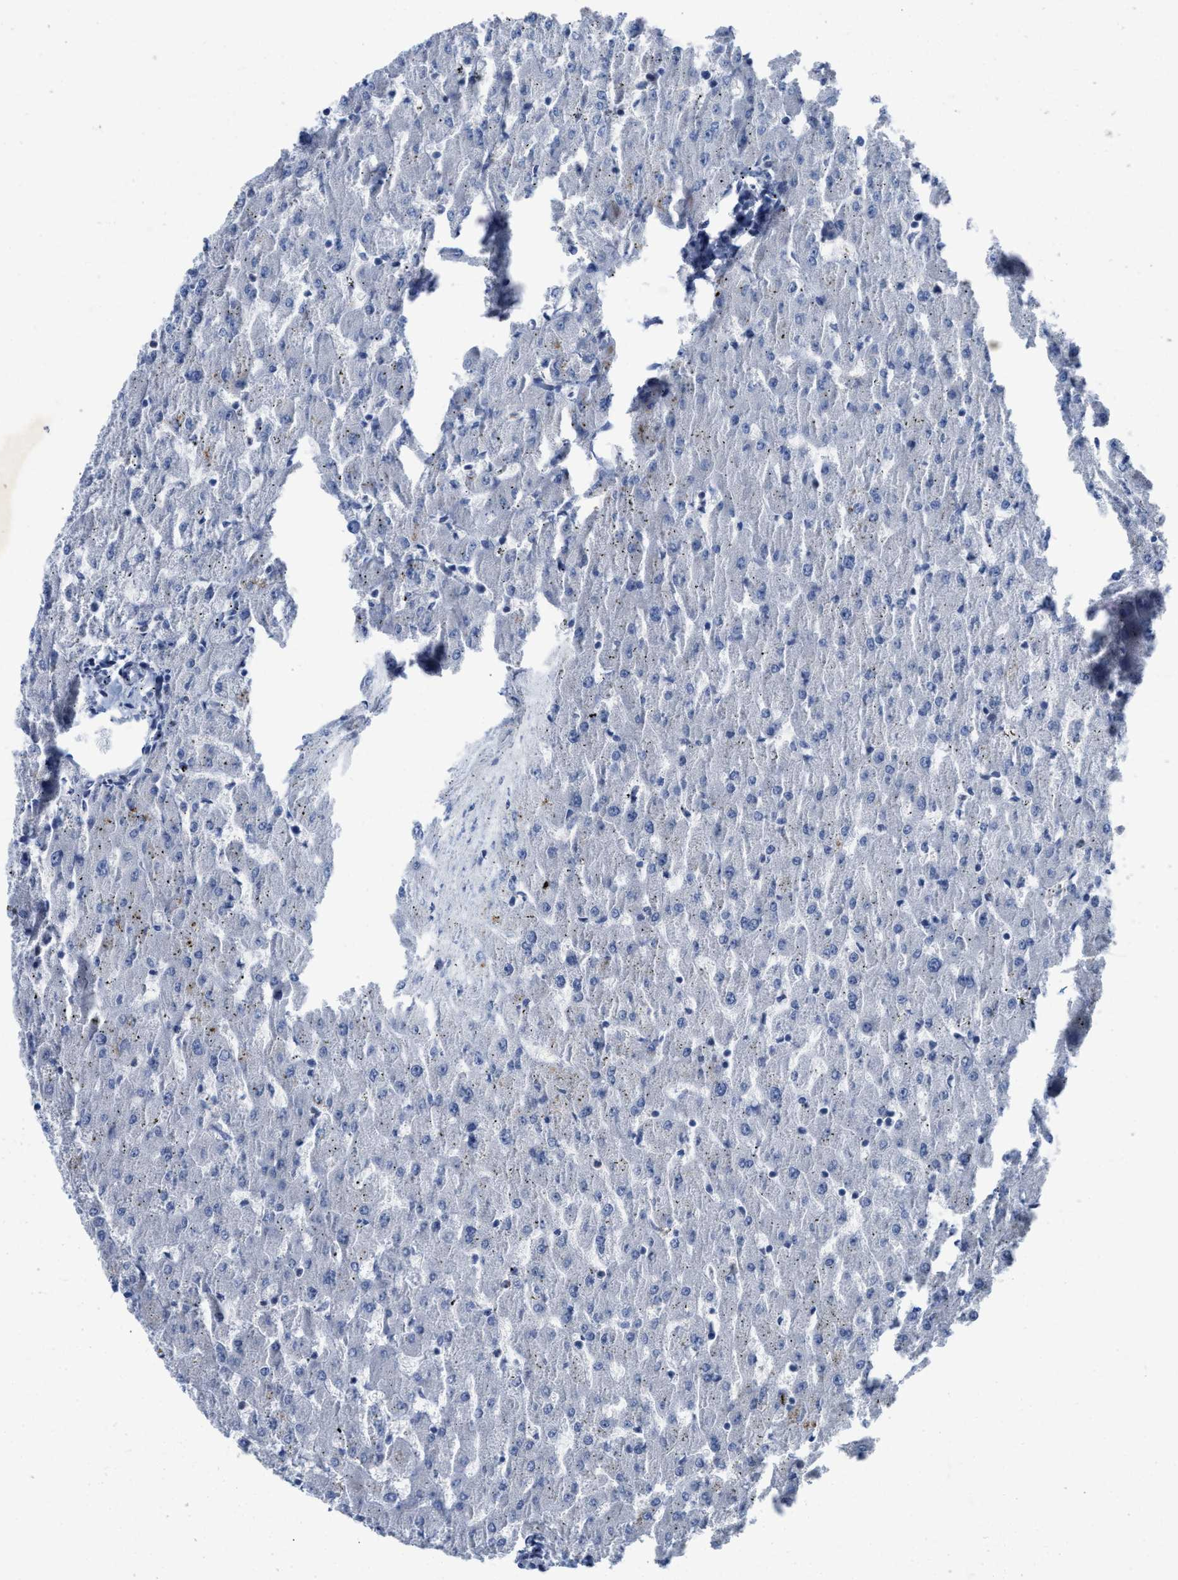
{"staining": {"intensity": "negative", "quantity": "none", "location": "none"}, "tissue": "liver", "cell_type": "Cholangiocytes", "image_type": "normal", "snomed": [{"axis": "morphology", "description": "Normal tissue, NOS"}, {"axis": "topography", "description": "Liver"}], "caption": "Immunohistochemistry (IHC) micrograph of unremarkable liver: human liver stained with DAB reveals no significant protein expression in cholangiocytes.", "gene": "CEACAM5", "patient": {"sex": "female", "age": 63}}